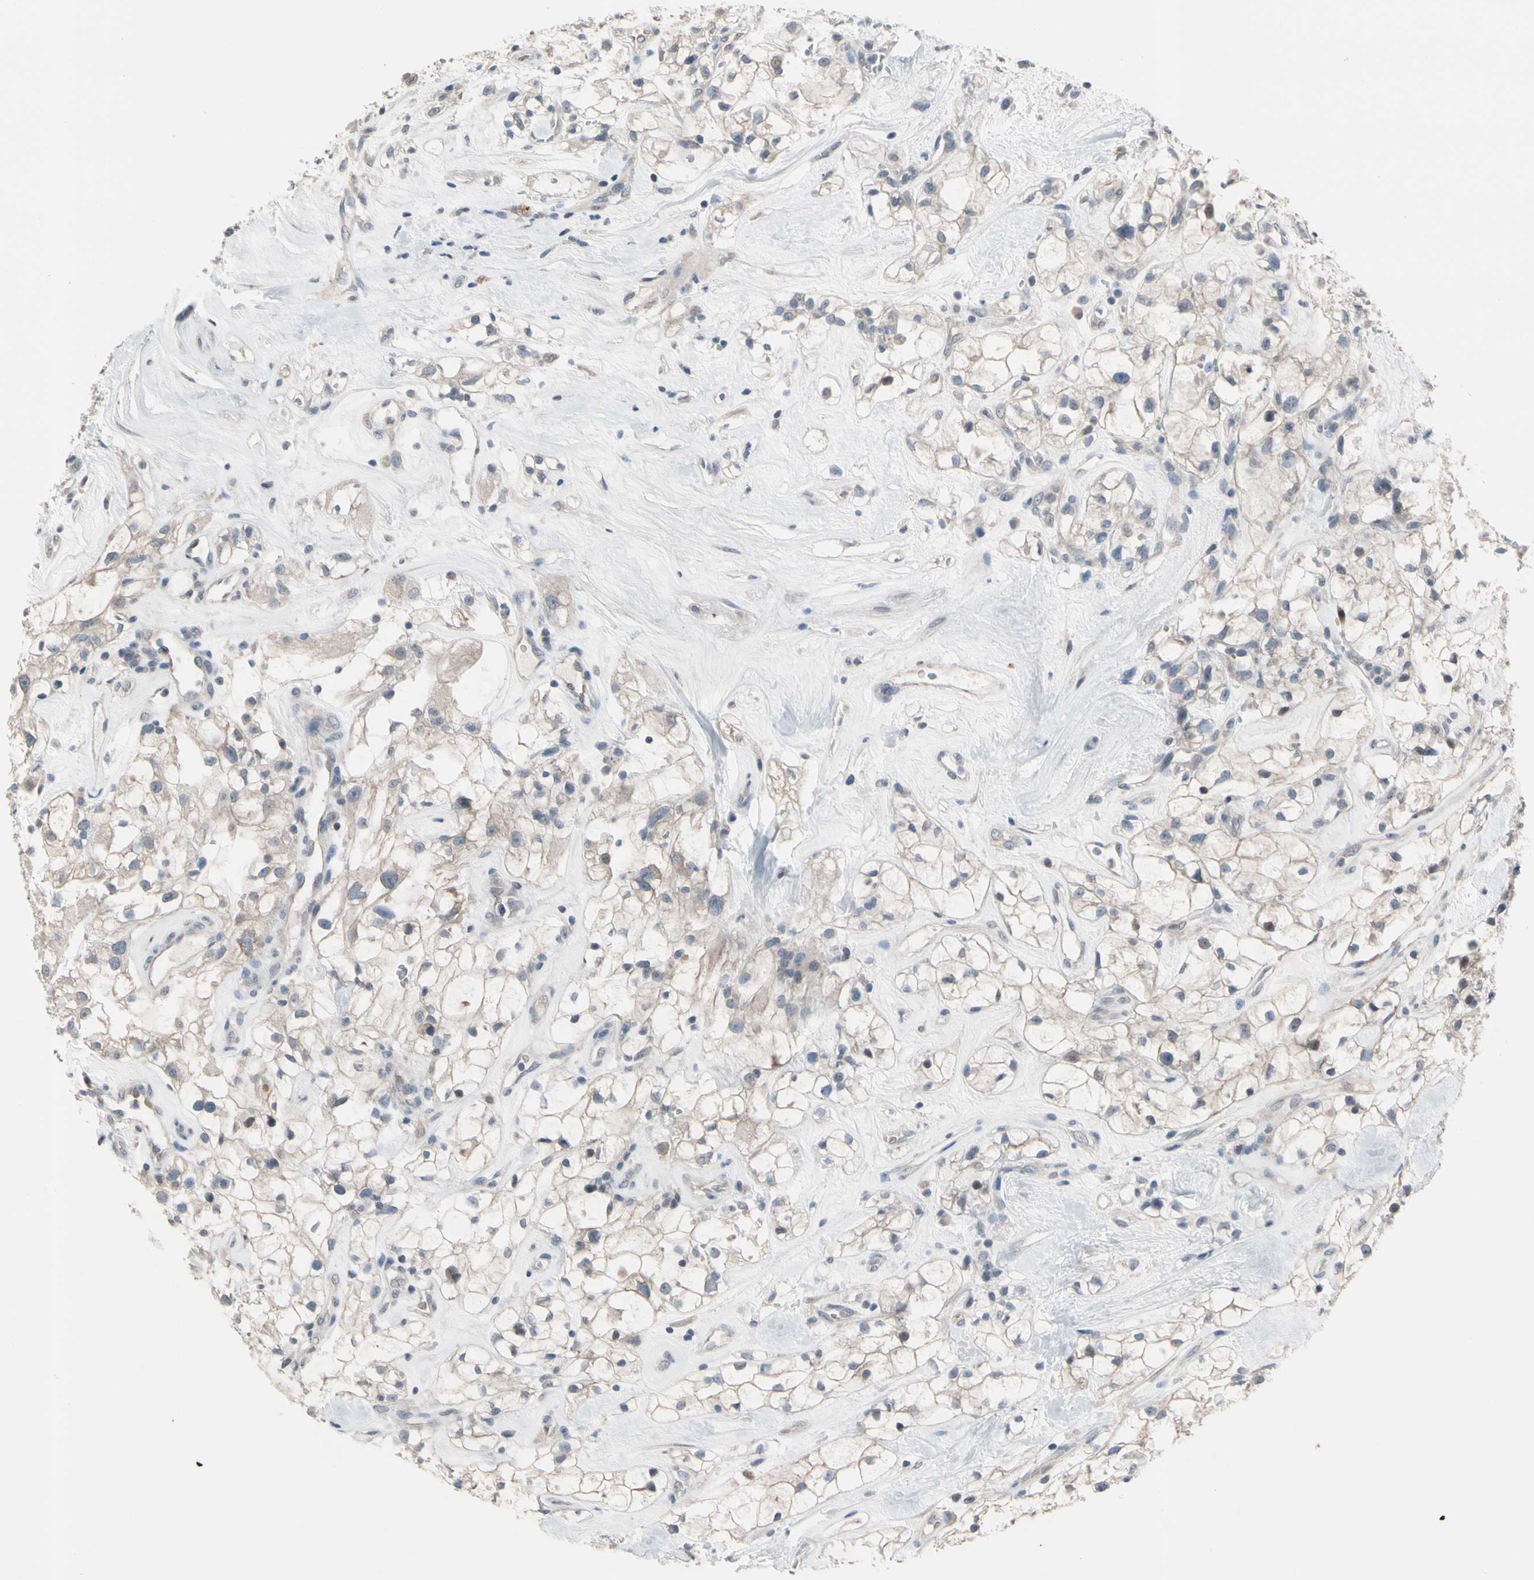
{"staining": {"intensity": "weak", "quantity": ">75%", "location": "cytoplasmic/membranous"}, "tissue": "renal cancer", "cell_type": "Tumor cells", "image_type": "cancer", "snomed": [{"axis": "morphology", "description": "Adenocarcinoma, NOS"}, {"axis": "topography", "description": "Kidney"}], "caption": "Immunohistochemical staining of human renal cancer (adenocarcinoma) reveals weak cytoplasmic/membranous protein expression in about >75% of tumor cells. (IHC, brightfield microscopy, high magnification).", "gene": "SV2A", "patient": {"sex": "female", "age": 60}}